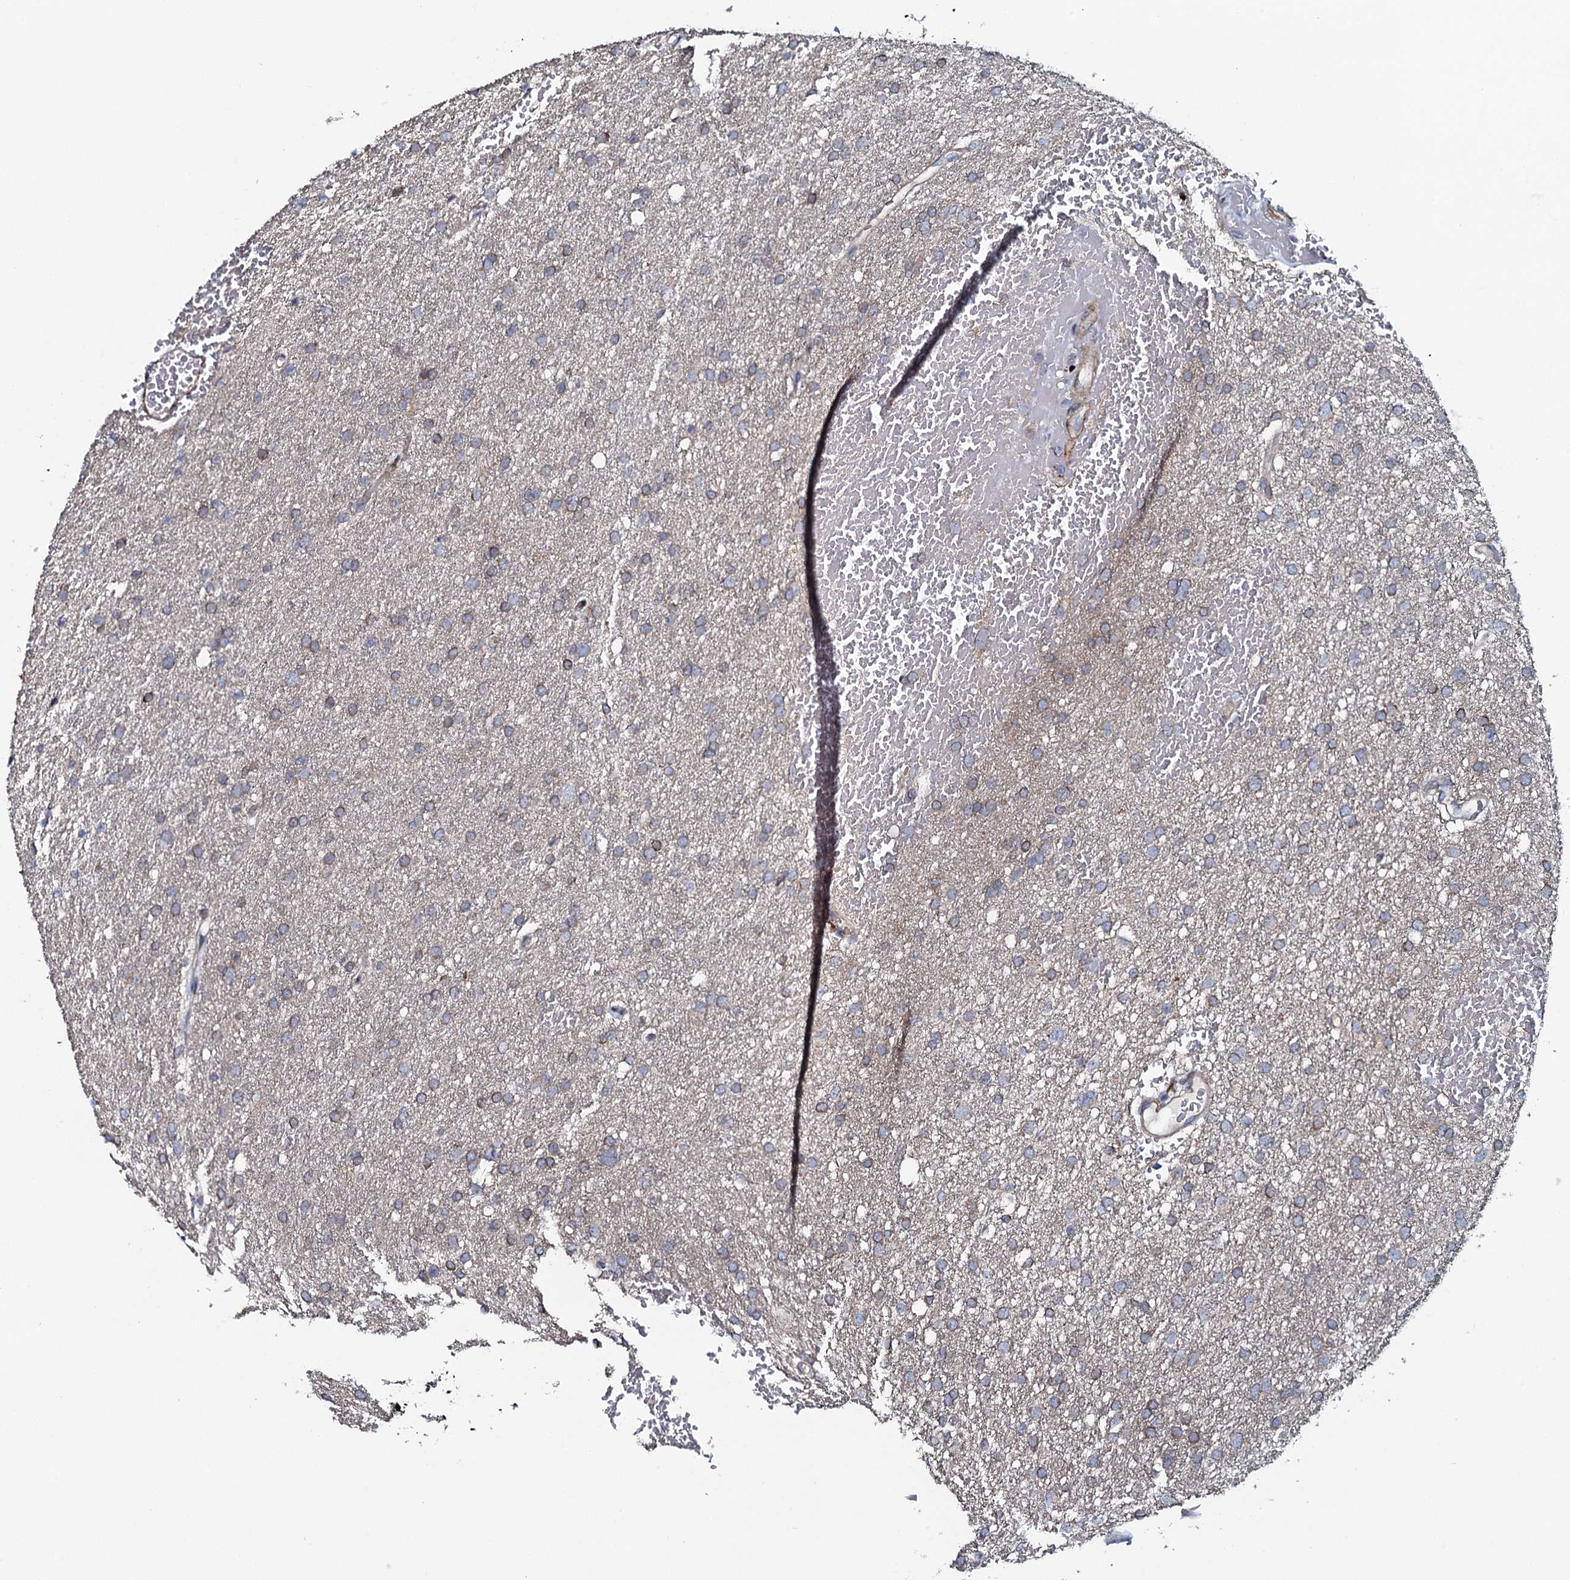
{"staining": {"intensity": "weak", "quantity": "25%-75%", "location": "cytoplasmic/membranous"}, "tissue": "glioma", "cell_type": "Tumor cells", "image_type": "cancer", "snomed": [{"axis": "morphology", "description": "Glioma, malignant, High grade"}, {"axis": "topography", "description": "Cerebral cortex"}], "caption": "Brown immunohistochemical staining in human high-grade glioma (malignant) shows weak cytoplasmic/membranous staining in approximately 25%-75% of tumor cells.", "gene": "KCTD4", "patient": {"sex": "female", "age": 36}}